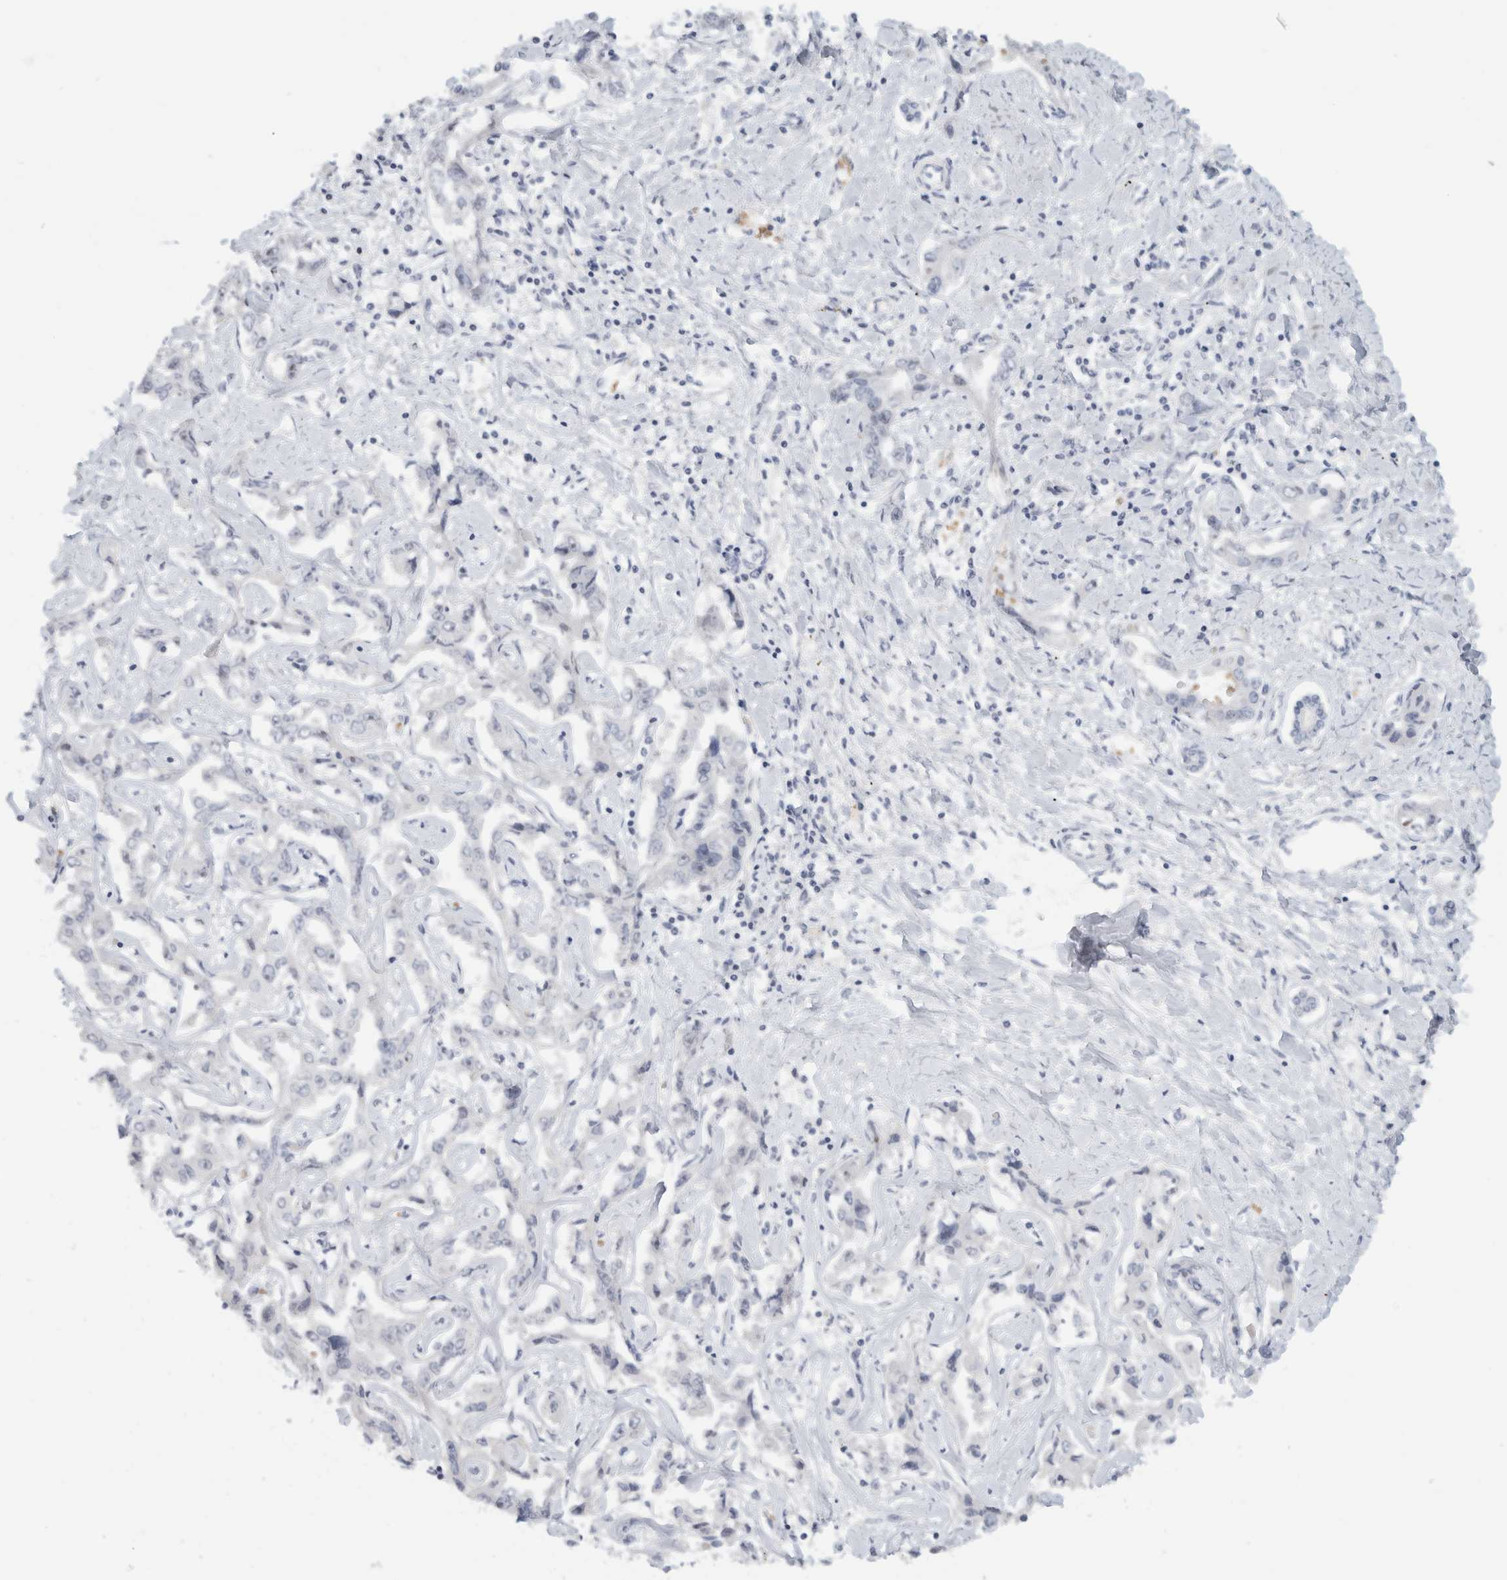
{"staining": {"intensity": "negative", "quantity": "none", "location": "none"}, "tissue": "liver cancer", "cell_type": "Tumor cells", "image_type": "cancer", "snomed": [{"axis": "morphology", "description": "Cholangiocarcinoma"}, {"axis": "topography", "description": "Liver"}], "caption": "This is an immunohistochemistry (IHC) micrograph of liver cancer (cholangiocarcinoma). There is no expression in tumor cells.", "gene": "FMR1NB", "patient": {"sex": "male", "age": 59}}